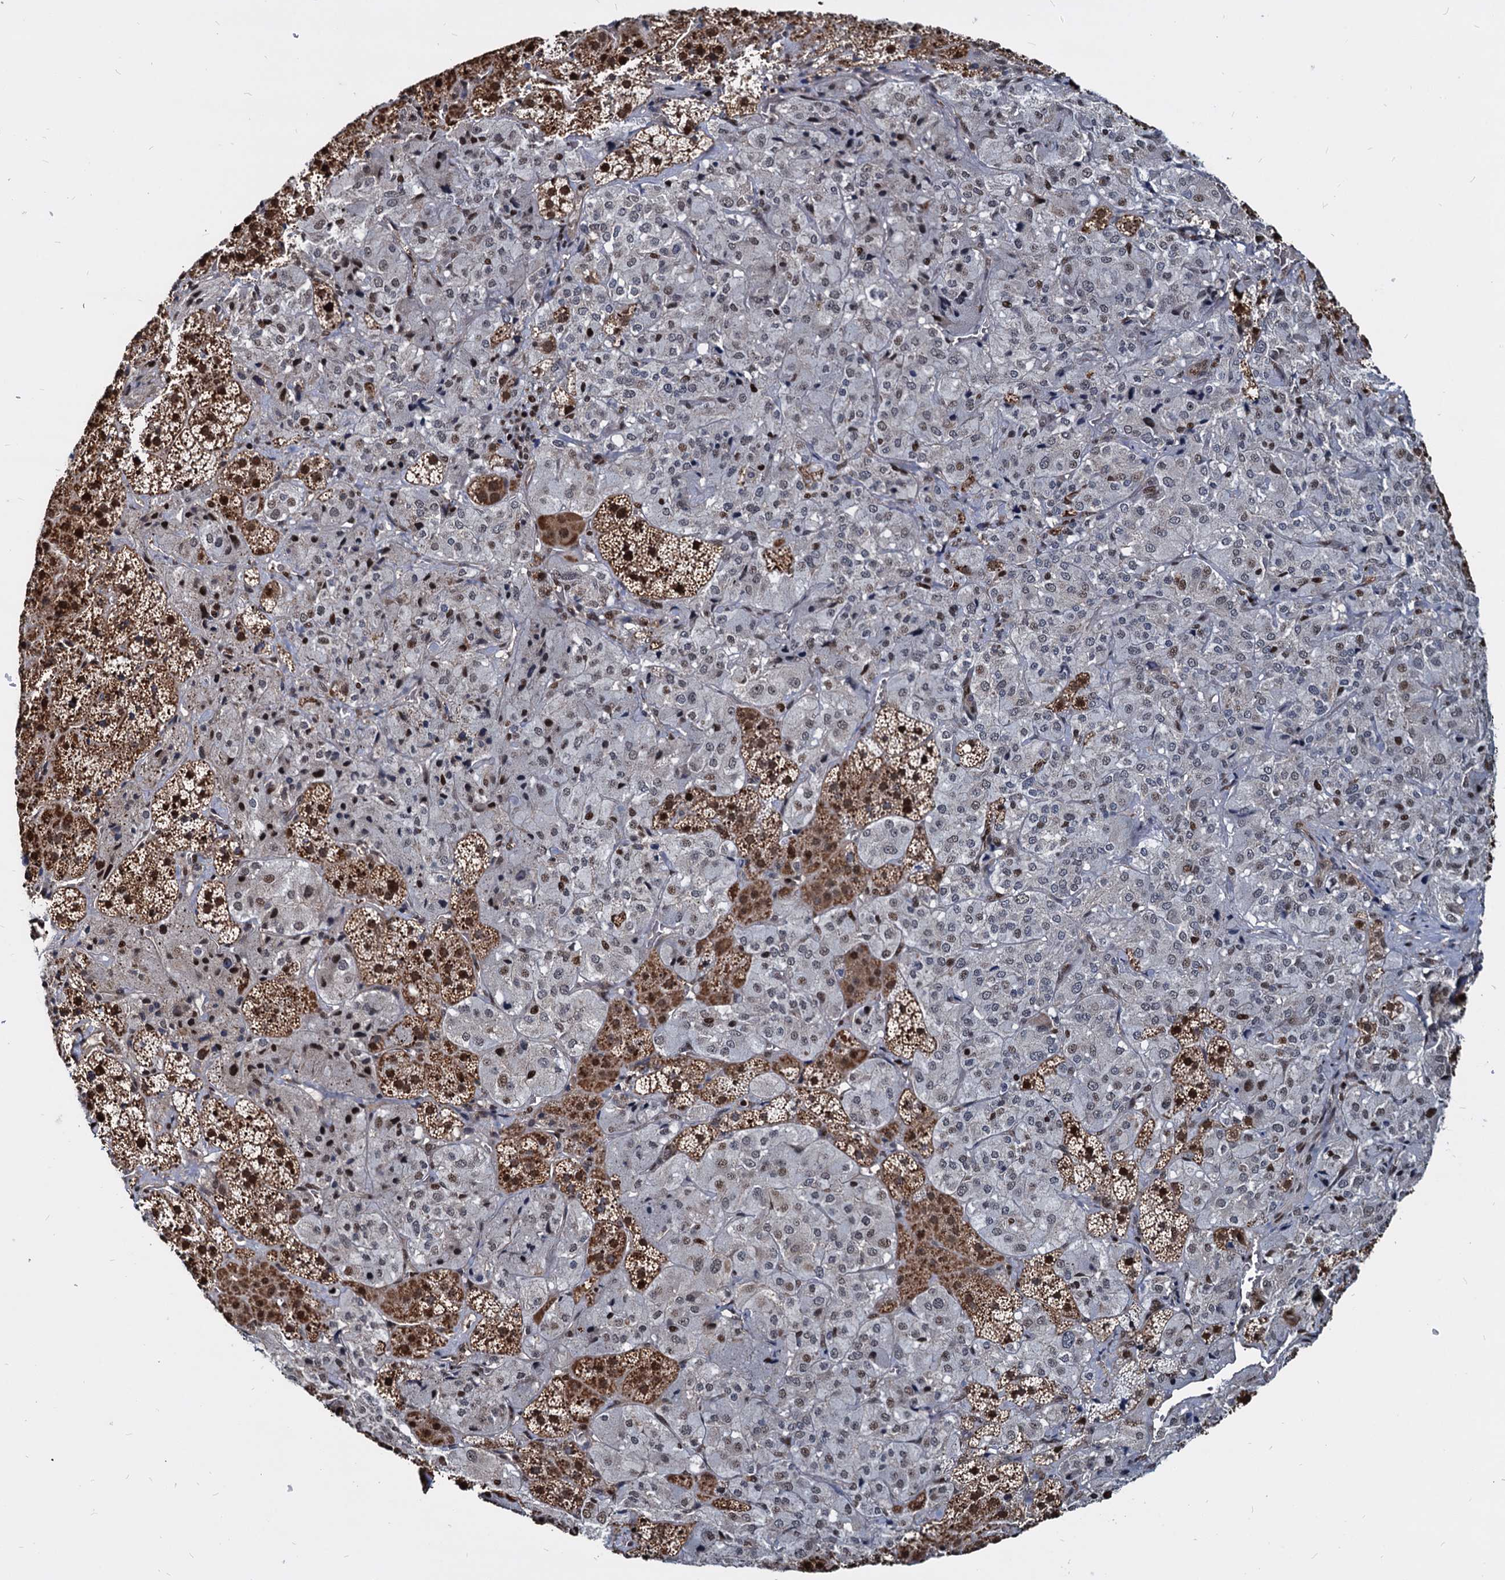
{"staining": {"intensity": "moderate", "quantity": "25%-75%", "location": "cytoplasmic/membranous,nuclear"}, "tissue": "adrenal gland", "cell_type": "Glandular cells", "image_type": "normal", "snomed": [{"axis": "morphology", "description": "Normal tissue, NOS"}, {"axis": "topography", "description": "Adrenal gland"}], "caption": "An image of adrenal gland stained for a protein shows moderate cytoplasmic/membranous,nuclear brown staining in glandular cells.", "gene": "UBLCP1", "patient": {"sex": "female", "age": 44}}